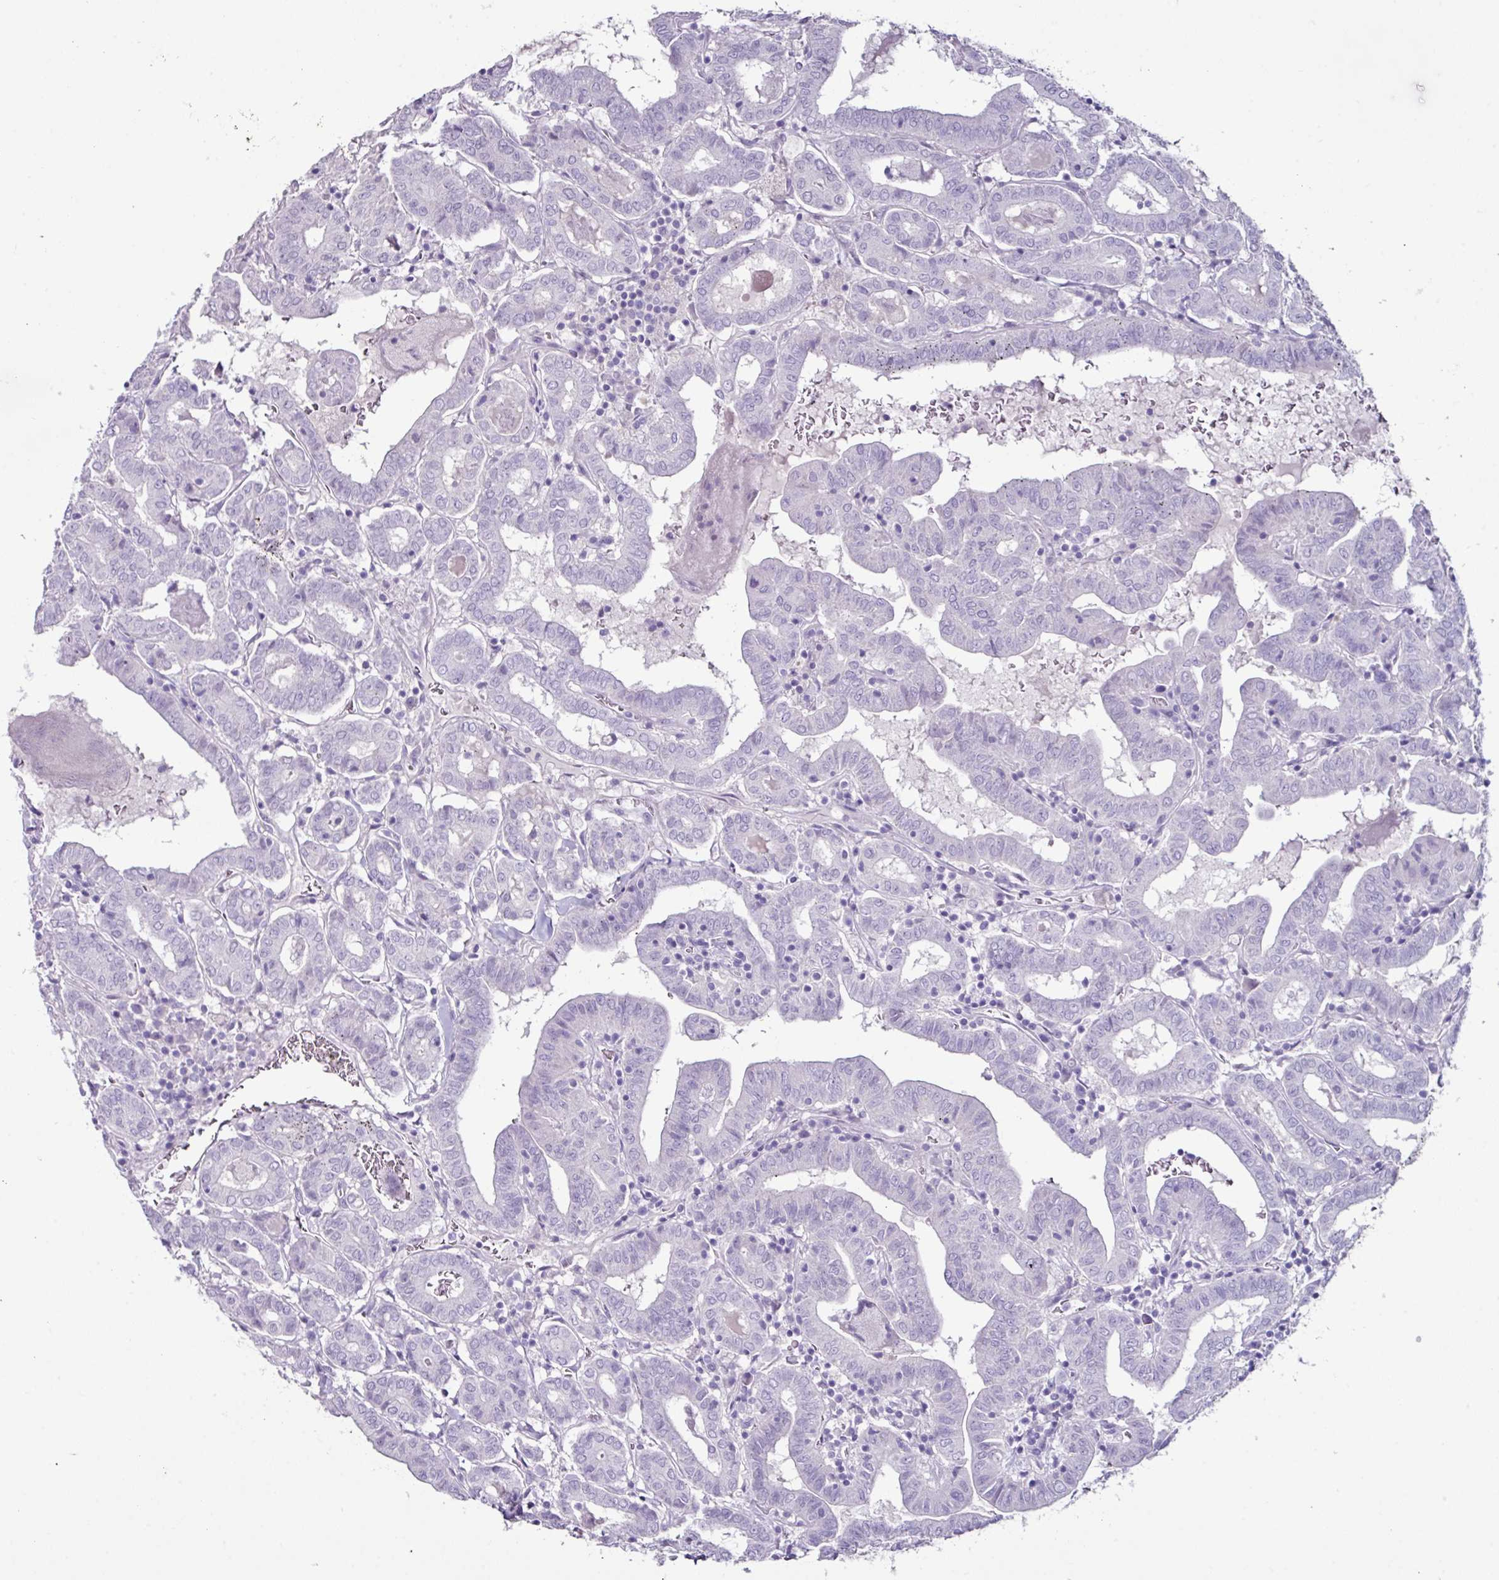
{"staining": {"intensity": "negative", "quantity": "none", "location": "none"}, "tissue": "thyroid cancer", "cell_type": "Tumor cells", "image_type": "cancer", "snomed": [{"axis": "morphology", "description": "Papillary adenocarcinoma, NOS"}, {"axis": "topography", "description": "Thyroid gland"}], "caption": "The image exhibits no significant positivity in tumor cells of papillary adenocarcinoma (thyroid). Nuclei are stained in blue.", "gene": "GLP2R", "patient": {"sex": "female", "age": 72}}